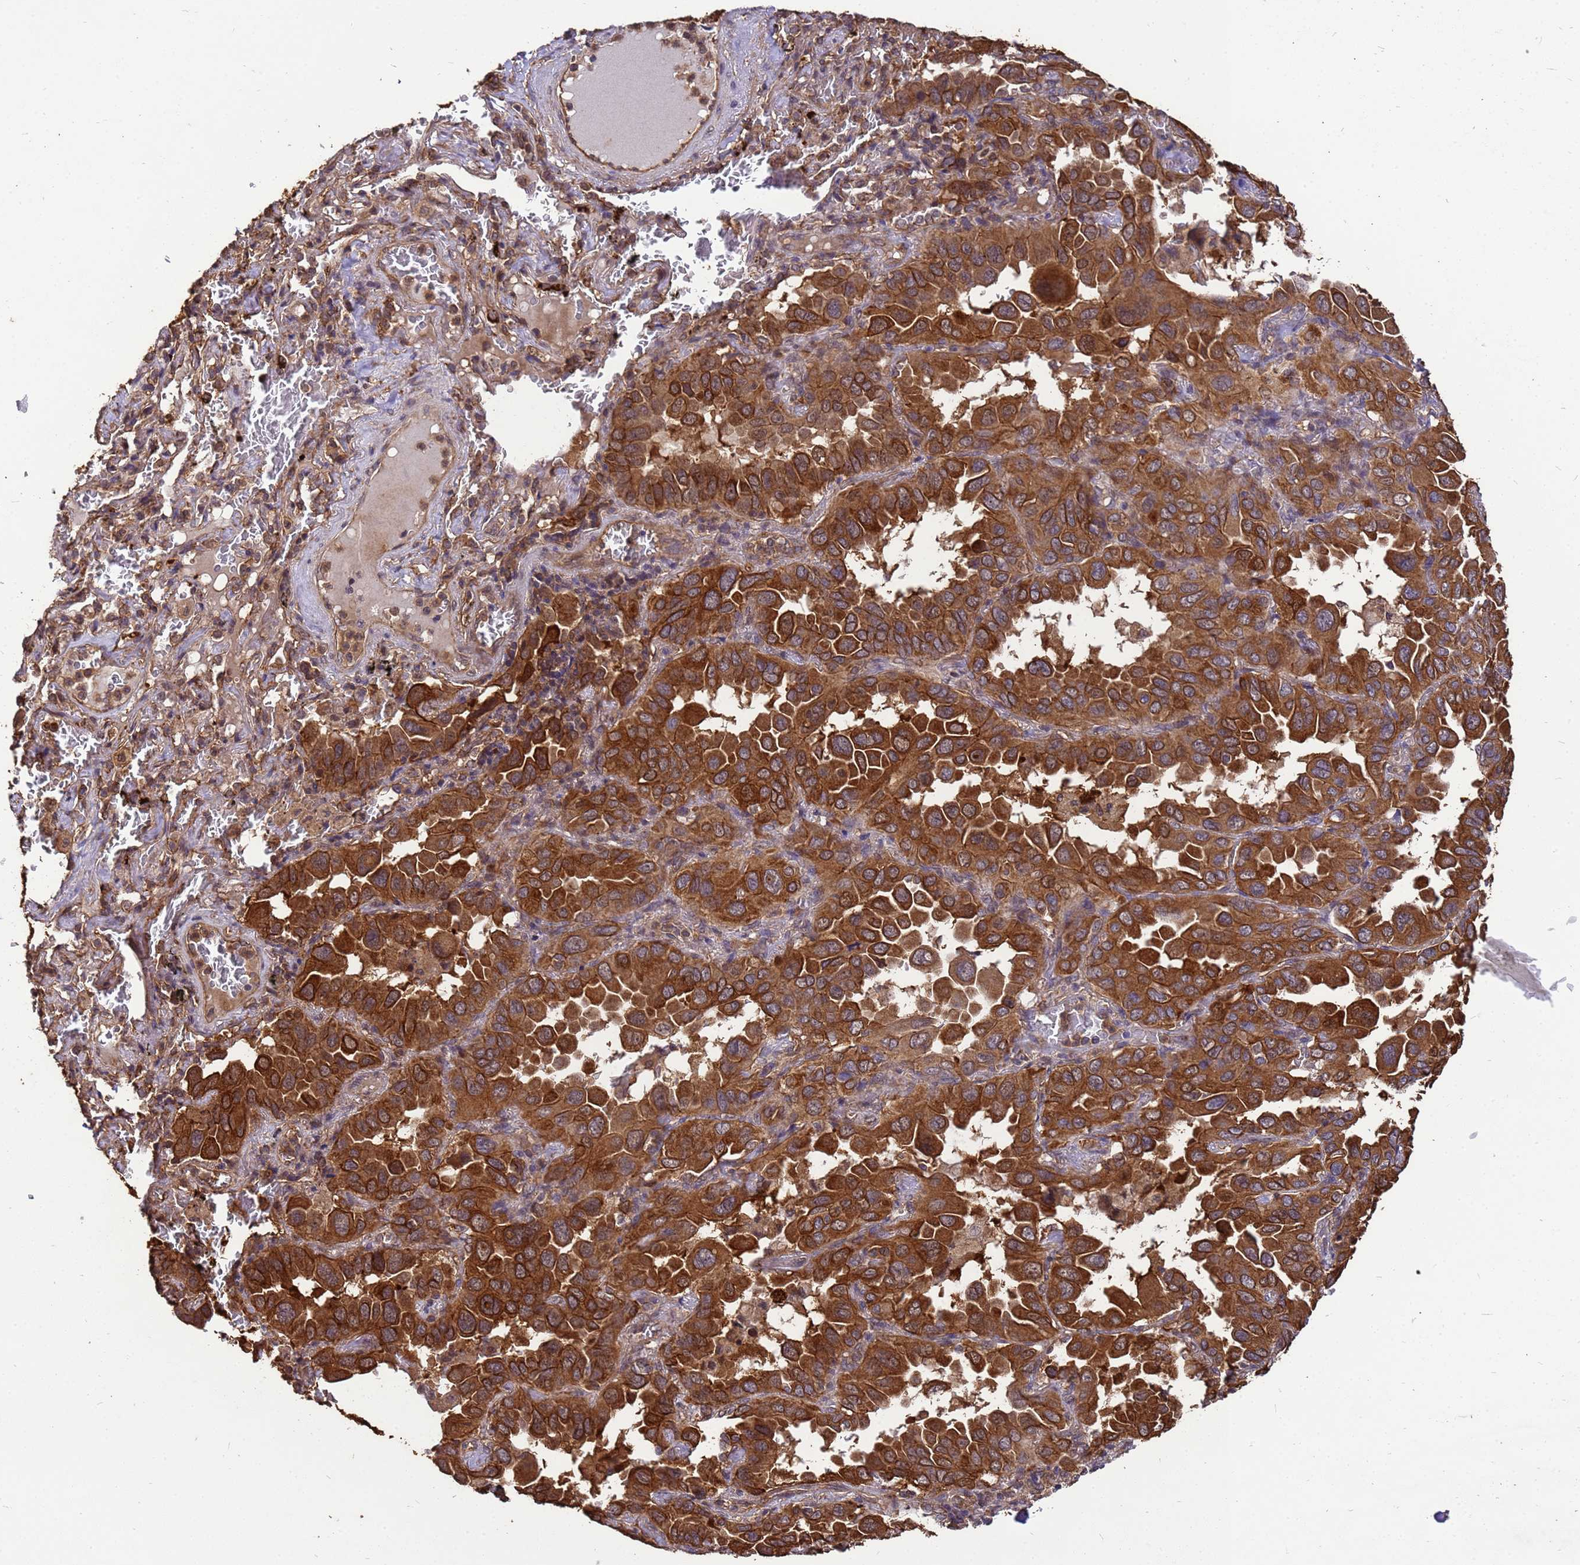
{"staining": {"intensity": "strong", "quantity": ">75%", "location": "cytoplasmic/membranous"}, "tissue": "lung cancer", "cell_type": "Tumor cells", "image_type": "cancer", "snomed": [{"axis": "morphology", "description": "Adenocarcinoma, NOS"}, {"axis": "topography", "description": "Lung"}], "caption": "Brown immunohistochemical staining in lung cancer demonstrates strong cytoplasmic/membranous expression in about >75% of tumor cells.", "gene": "ZNF618", "patient": {"sex": "male", "age": 64}}